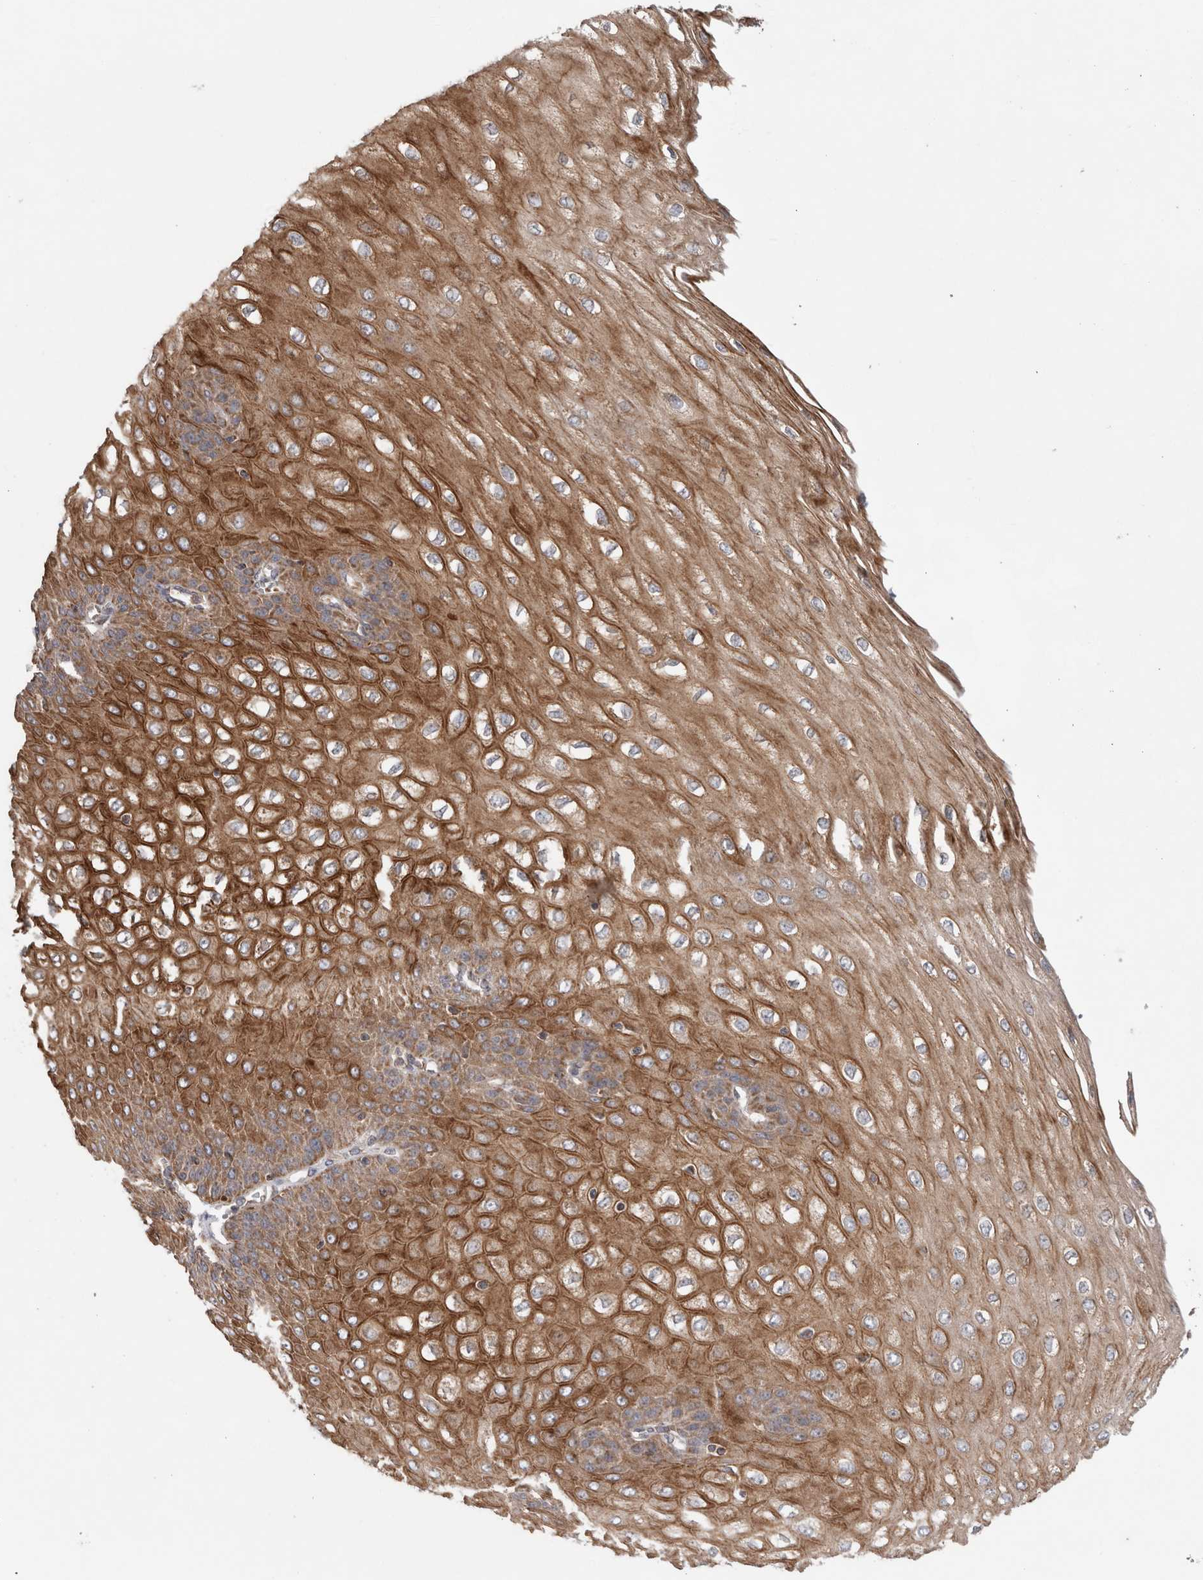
{"staining": {"intensity": "strong", "quantity": ">75%", "location": "cytoplasmic/membranous"}, "tissue": "esophagus", "cell_type": "Squamous epithelial cells", "image_type": "normal", "snomed": [{"axis": "morphology", "description": "Normal tissue, NOS"}, {"axis": "topography", "description": "Esophagus"}], "caption": "Immunohistochemistry photomicrograph of normal esophagus: human esophagus stained using immunohistochemistry exhibits high levels of strong protein expression localized specifically in the cytoplasmic/membranous of squamous epithelial cells, appearing as a cytoplasmic/membranous brown color.", "gene": "KIF21B", "patient": {"sex": "male", "age": 60}}